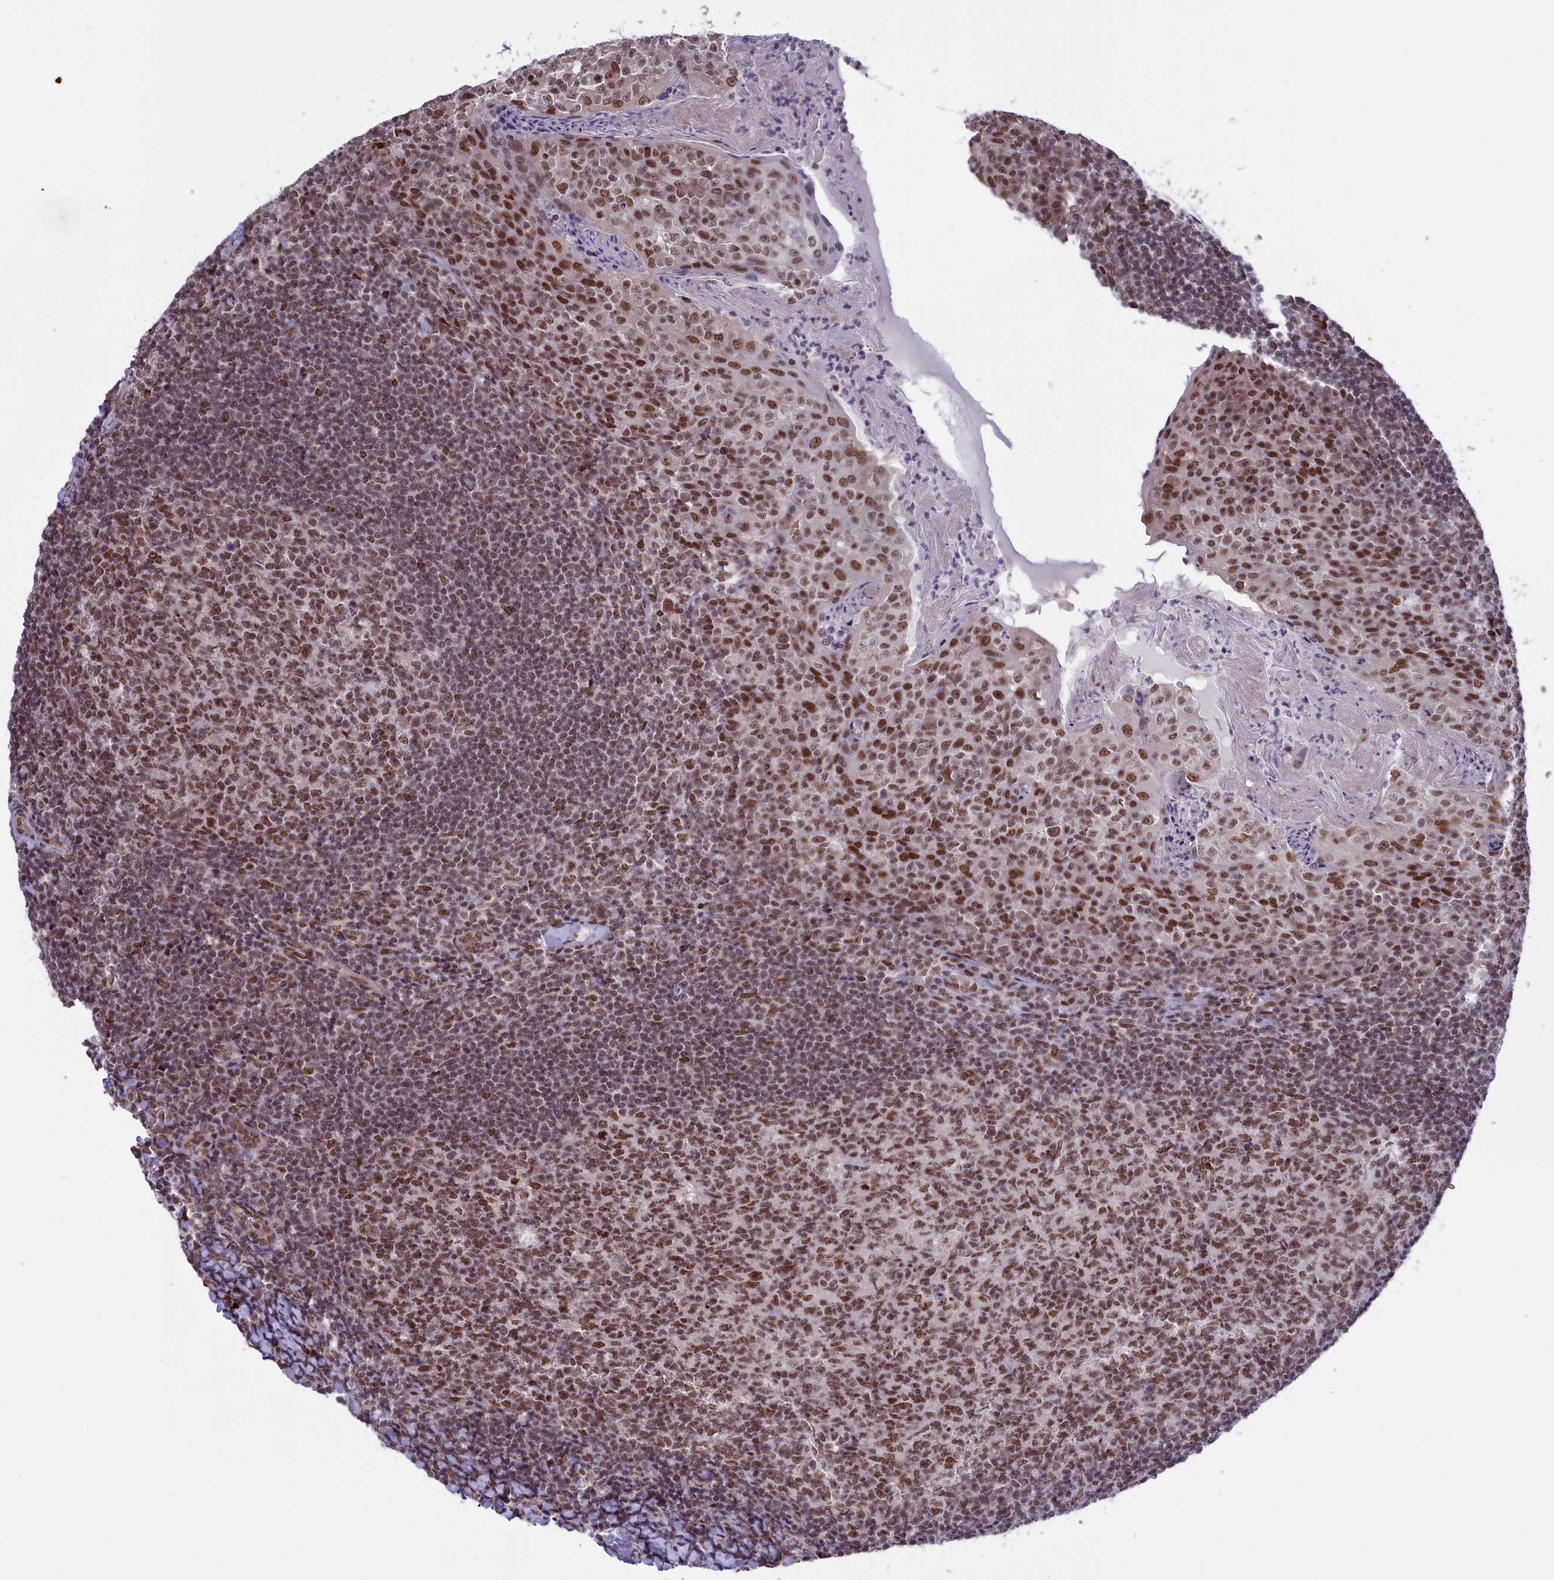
{"staining": {"intensity": "moderate", "quantity": ">75%", "location": "nuclear"}, "tissue": "tonsil", "cell_type": "Germinal center cells", "image_type": "normal", "snomed": [{"axis": "morphology", "description": "Normal tissue, NOS"}, {"axis": "topography", "description": "Tonsil"}], "caption": "Immunohistochemistry of benign tonsil reveals medium levels of moderate nuclear positivity in approximately >75% of germinal center cells.", "gene": "MPHOSPH8", "patient": {"sex": "female", "age": 10}}